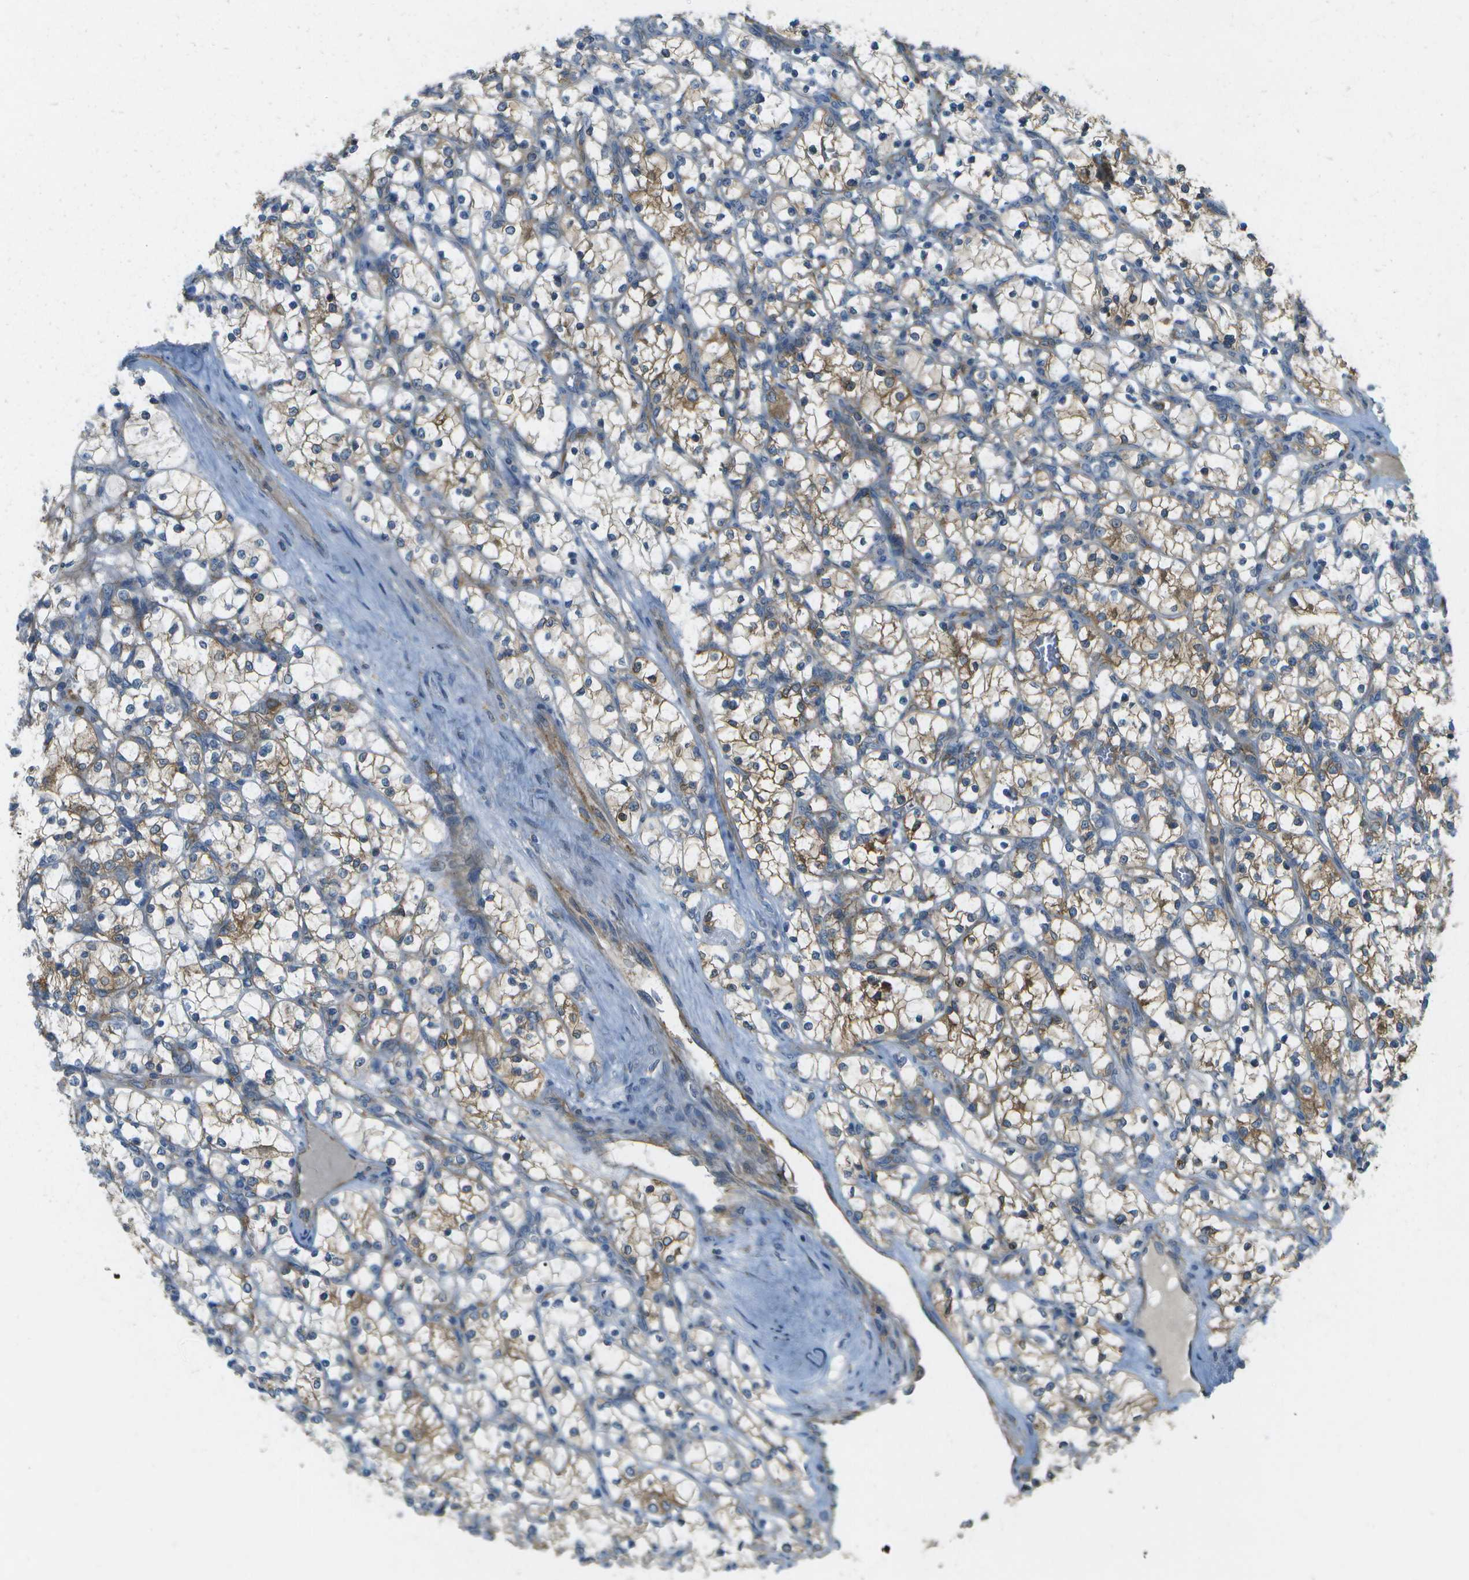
{"staining": {"intensity": "moderate", "quantity": "25%-75%", "location": "cytoplasmic/membranous"}, "tissue": "renal cancer", "cell_type": "Tumor cells", "image_type": "cancer", "snomed": [{"axis": "morphology", "description": "Adenocarcinoma, NOS"}, {"axis": "topography", "description": "Kidney"}], "caption": "Protein expression analysis of human adenocarcinoma (renal) reveals moderate cytoplasmic/membranous staining in about 25%-75% of tumor cells.", "gene": "WNK2", "patient": {"sex": "female", "age": 69}}